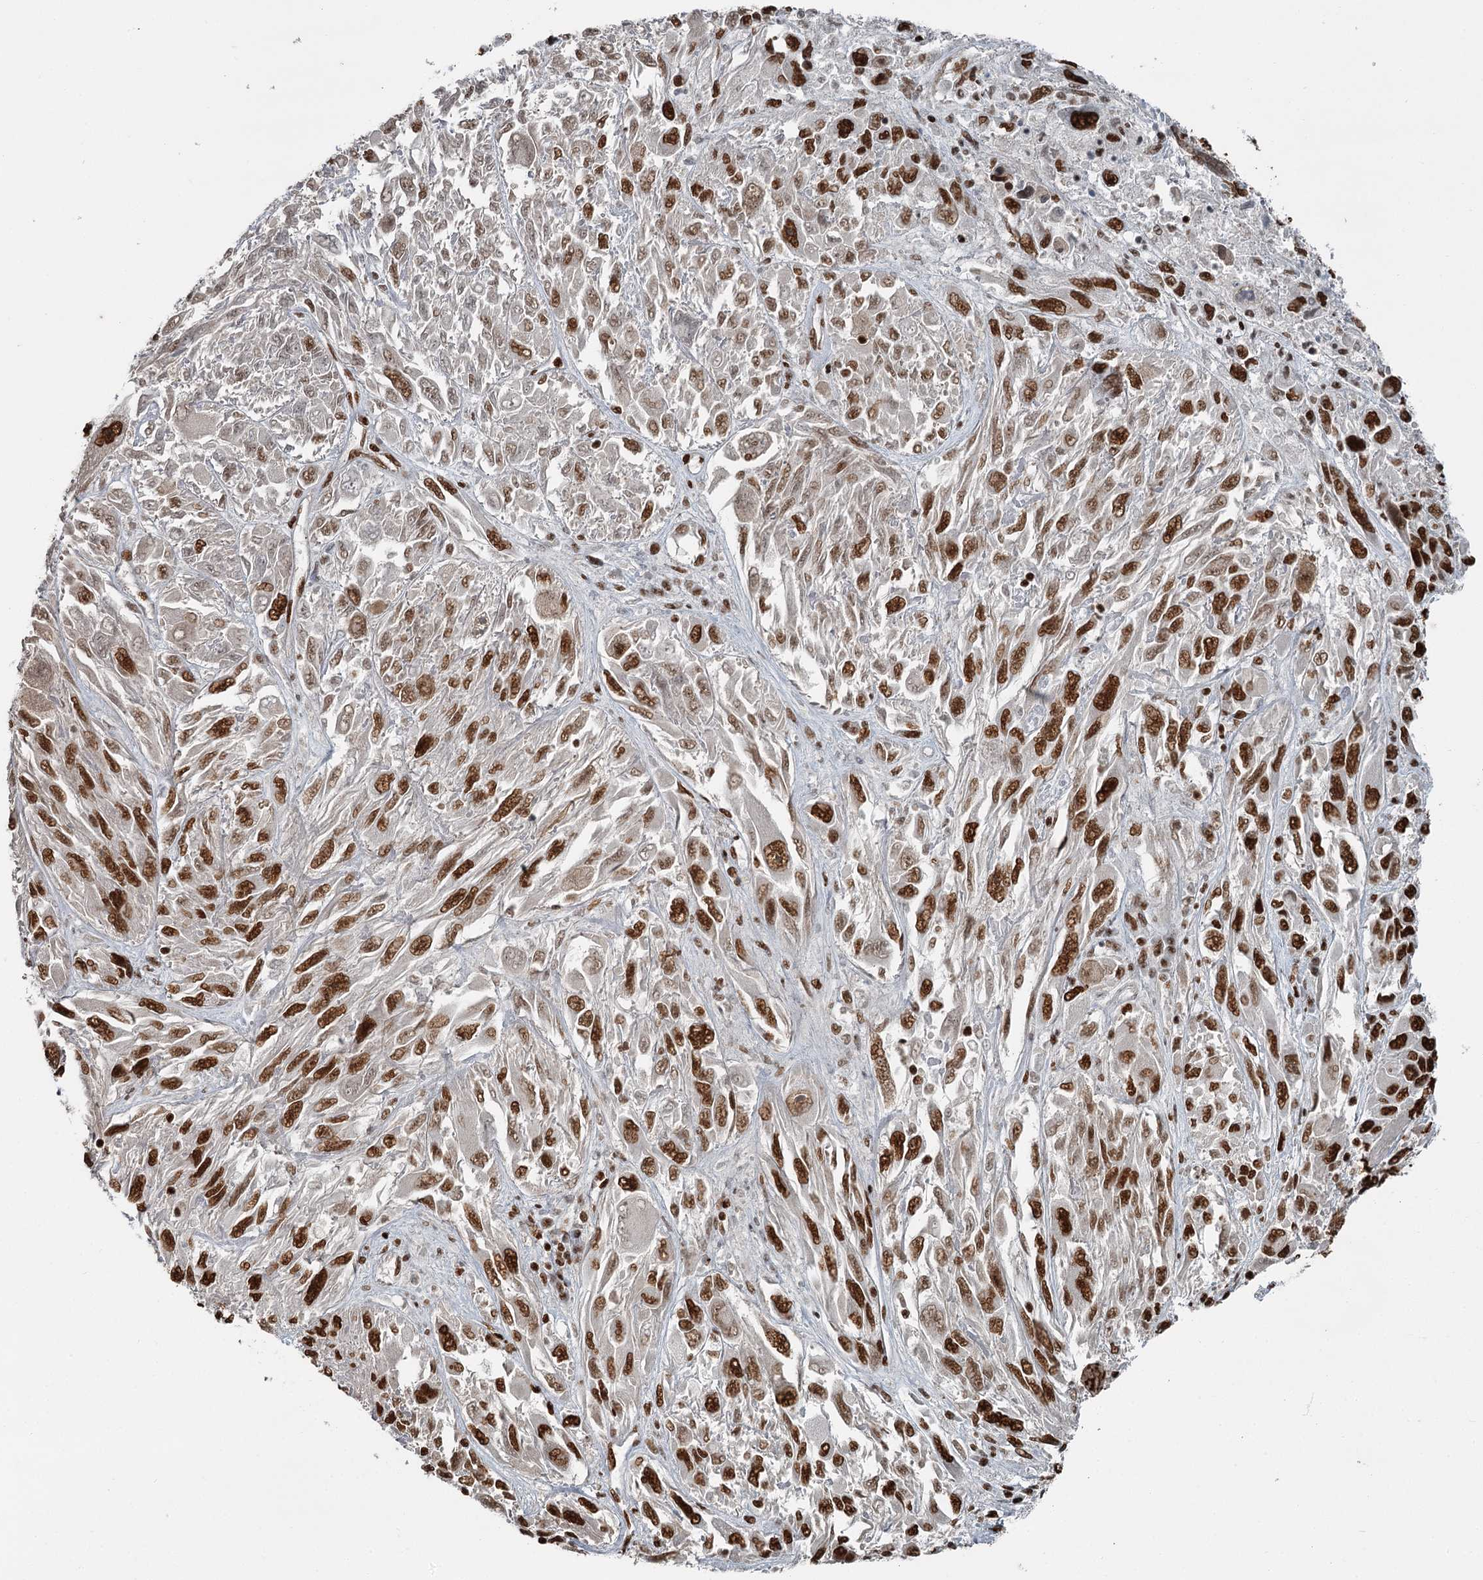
{"staining": {"intensity": "strong", "quantity": ">75%", "location": "nuclear"}, "tissue": "melanoma", "cell_type": "Tumor cells", "image_type": "cancer", "snomed": [{"axis": "morphology", "description": "Malignant melanoma, NOS"}, {"axis": "topography", "description": "Skin"}], "caption": "Tumor cells display high levels of strong nuclear positivity in about >75% of cells in malignant melanoma.", "gene": "RBBP7", "patient": {"sex": "female", "age": 91}}